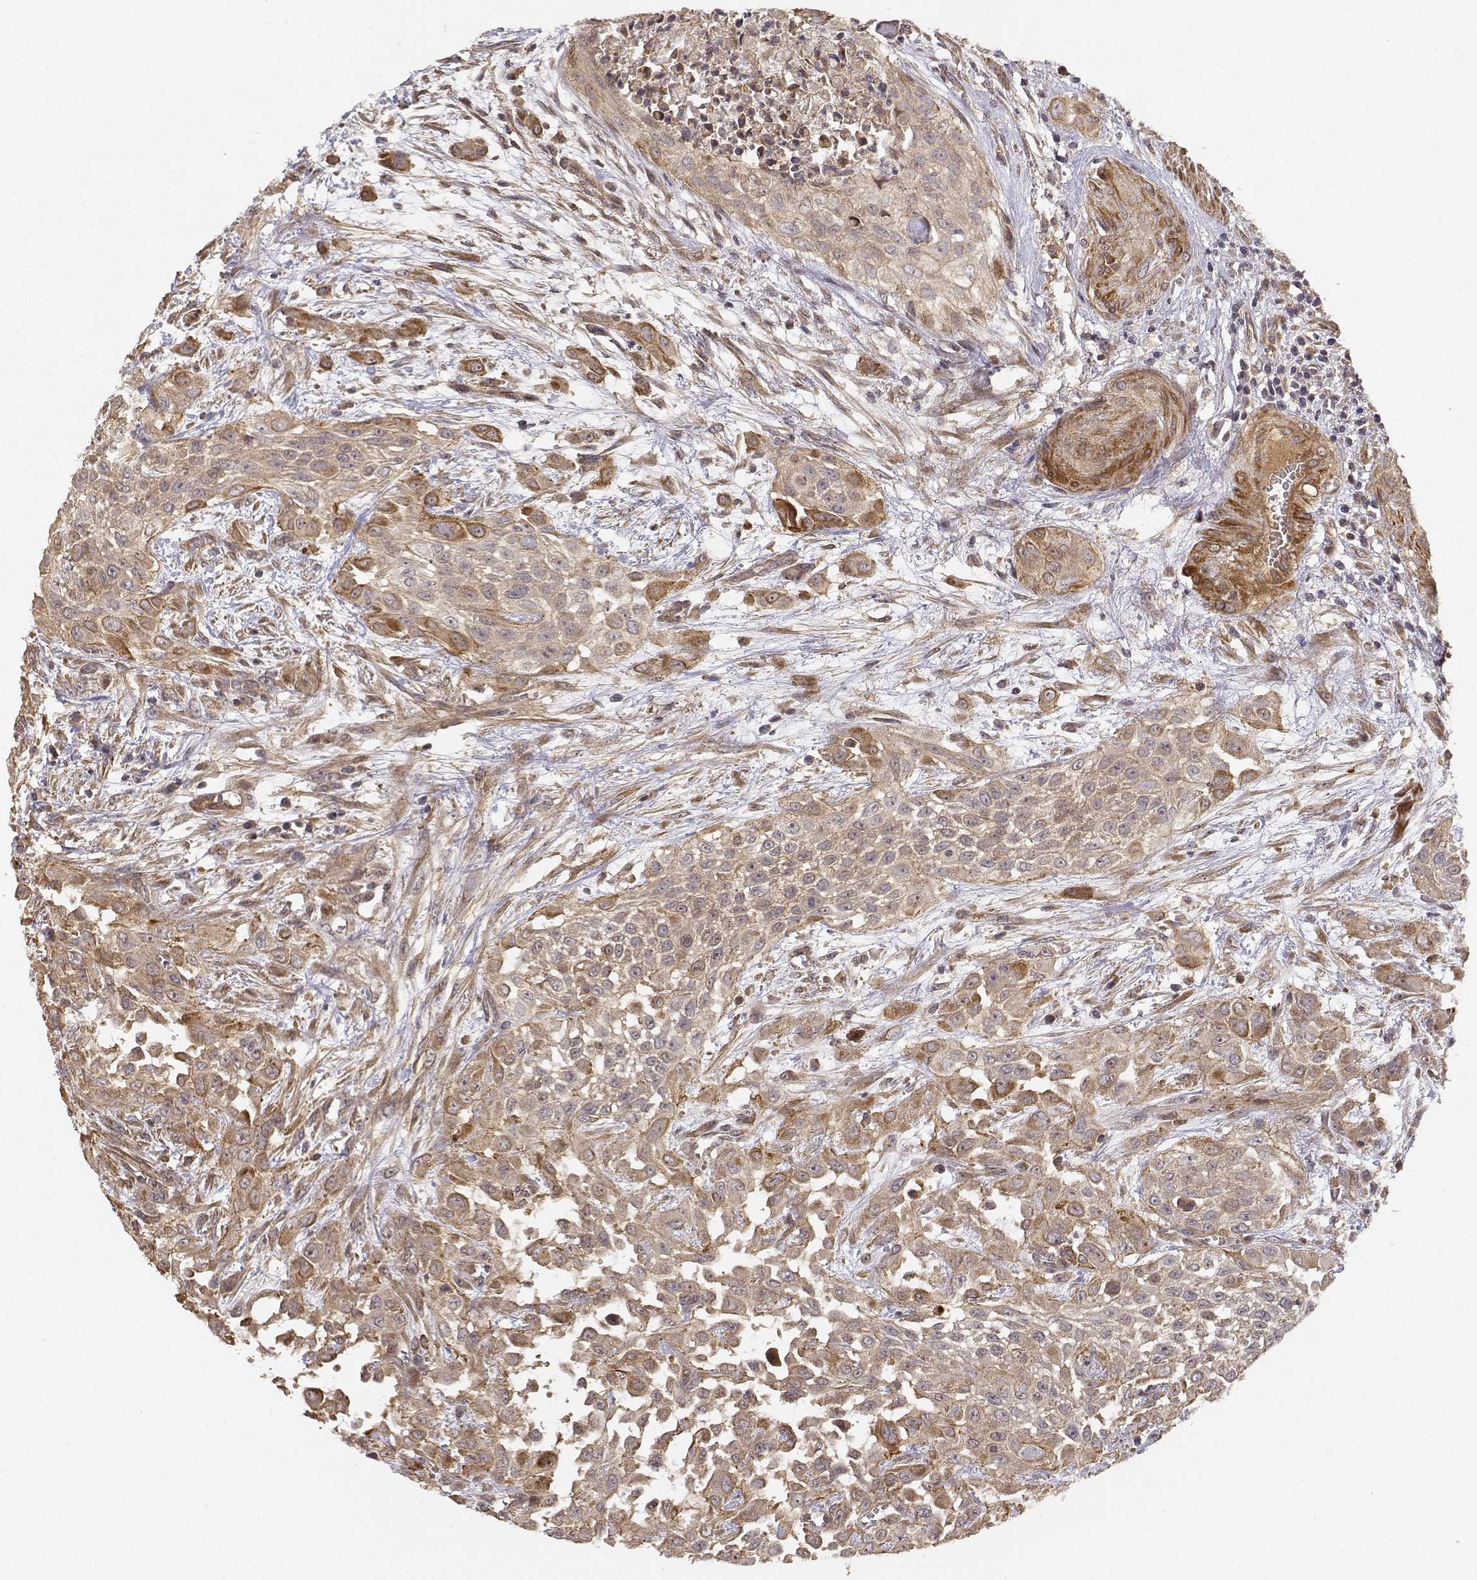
{"staining": {"intensity": "weak", "quantity": ">75%", "location": "cytoplasmic/membranous"}, "tissue": "urothelial cancer", "cell_type": "Tumor cells", "image_type": "cancer", "snomed": [{"axis": "morphology", "description": "Urothelial carcinoma, High grade"}, {"axis": "topography", "description": "Urinary bladder"}], "caption": "A histopathology image showing weak cytoplasmic/membranous positivity in approximately >75% of tumor cells in urothelial cancer, as visualized by brown immunohistochemical staining.", "gene": "PICK1", "patient": {"sex": "male", "age": 57}}